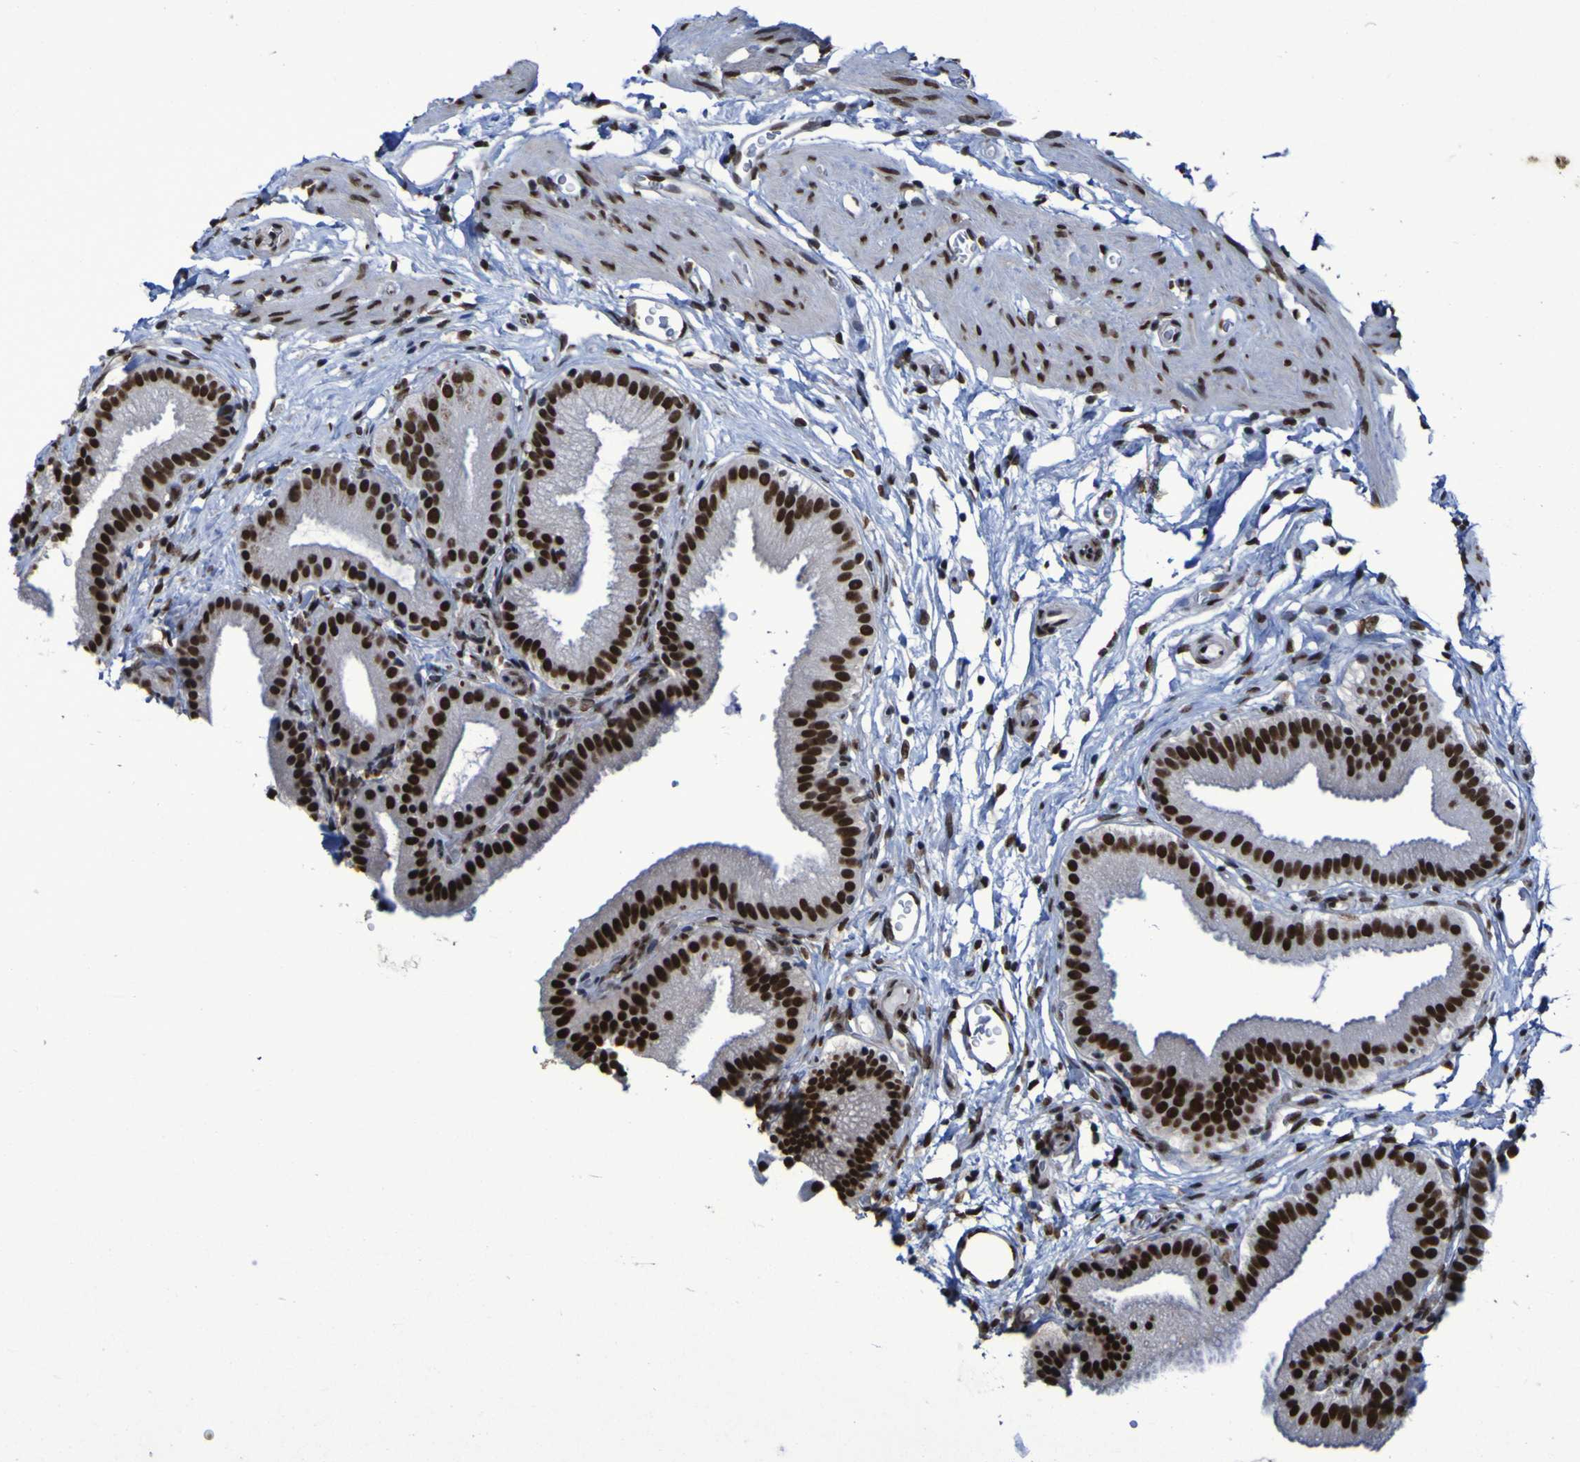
{"staining": {"intensity": "strong", "quantity": ">75%", "location": "nuclear"}, "tissue": "gallbladder", "cell_type": "Glandular cells", "image_type": "normal", "snomed": [{"axis": "morphology", "description": "Normal tissue, NOS"}, {"axis": "topography", "description": "Gallbladder"}], "caption": "Immunohistochemistry of benign human gallbladder reveals high levels of strong nuclear expression in about >75% of glandular cells.", "gene": "HNRNPR", "patient": {"sex": "male", "age": 54}}